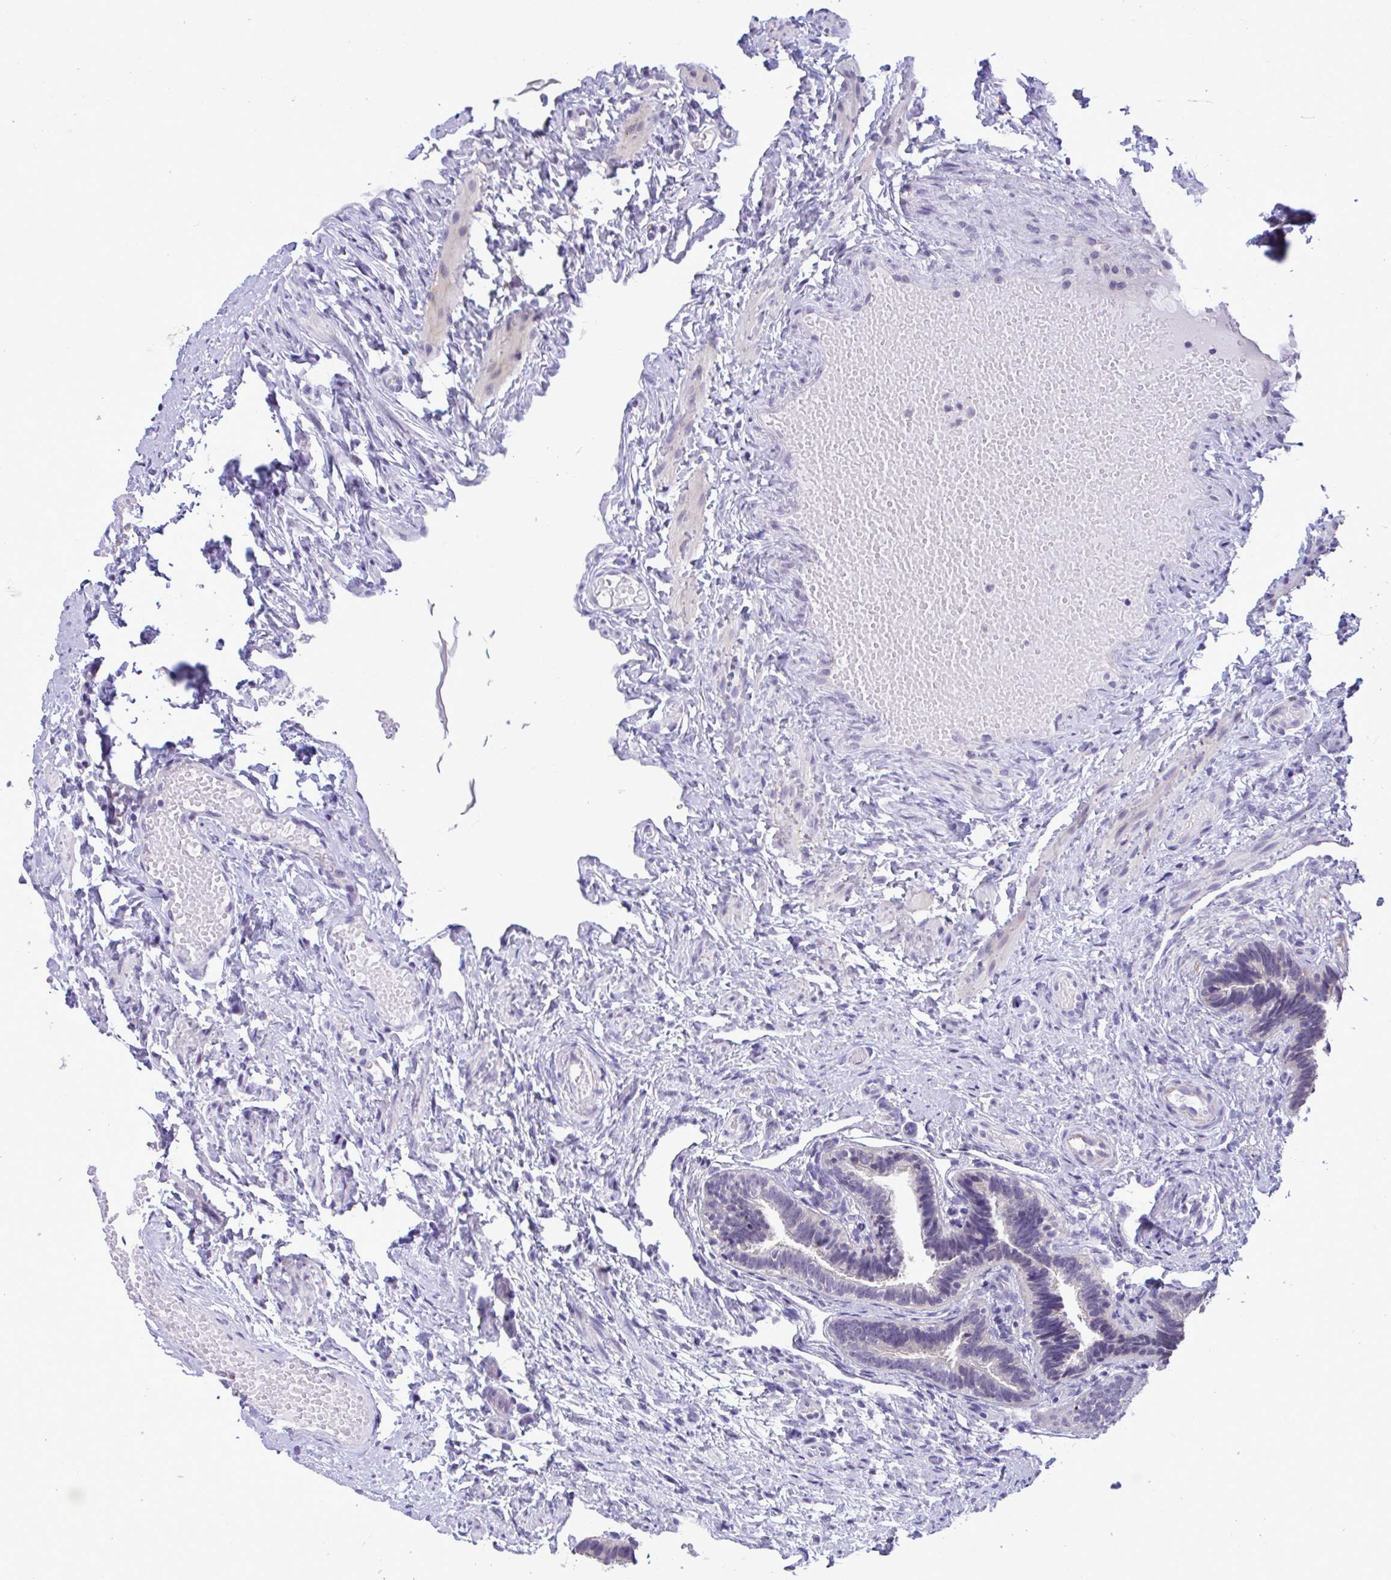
{"staining": {"intensity": "negative", "quantity": "none", "location": "none"}, "tissue": "fallopian tube", "cell_type": "Glandular cells", "image_type": "normal", "snomed": [{"axis": "morphology", "description": "Normal tissue, NOS"}, {"axis": "topography", "description": "Fallopian tube"}], "caption": "This is an IHC image of normal human fallopian tube. There is no staining in glandular cells.", "gene": "PIGK", "patient": {"sex": "female", "age": 37}}